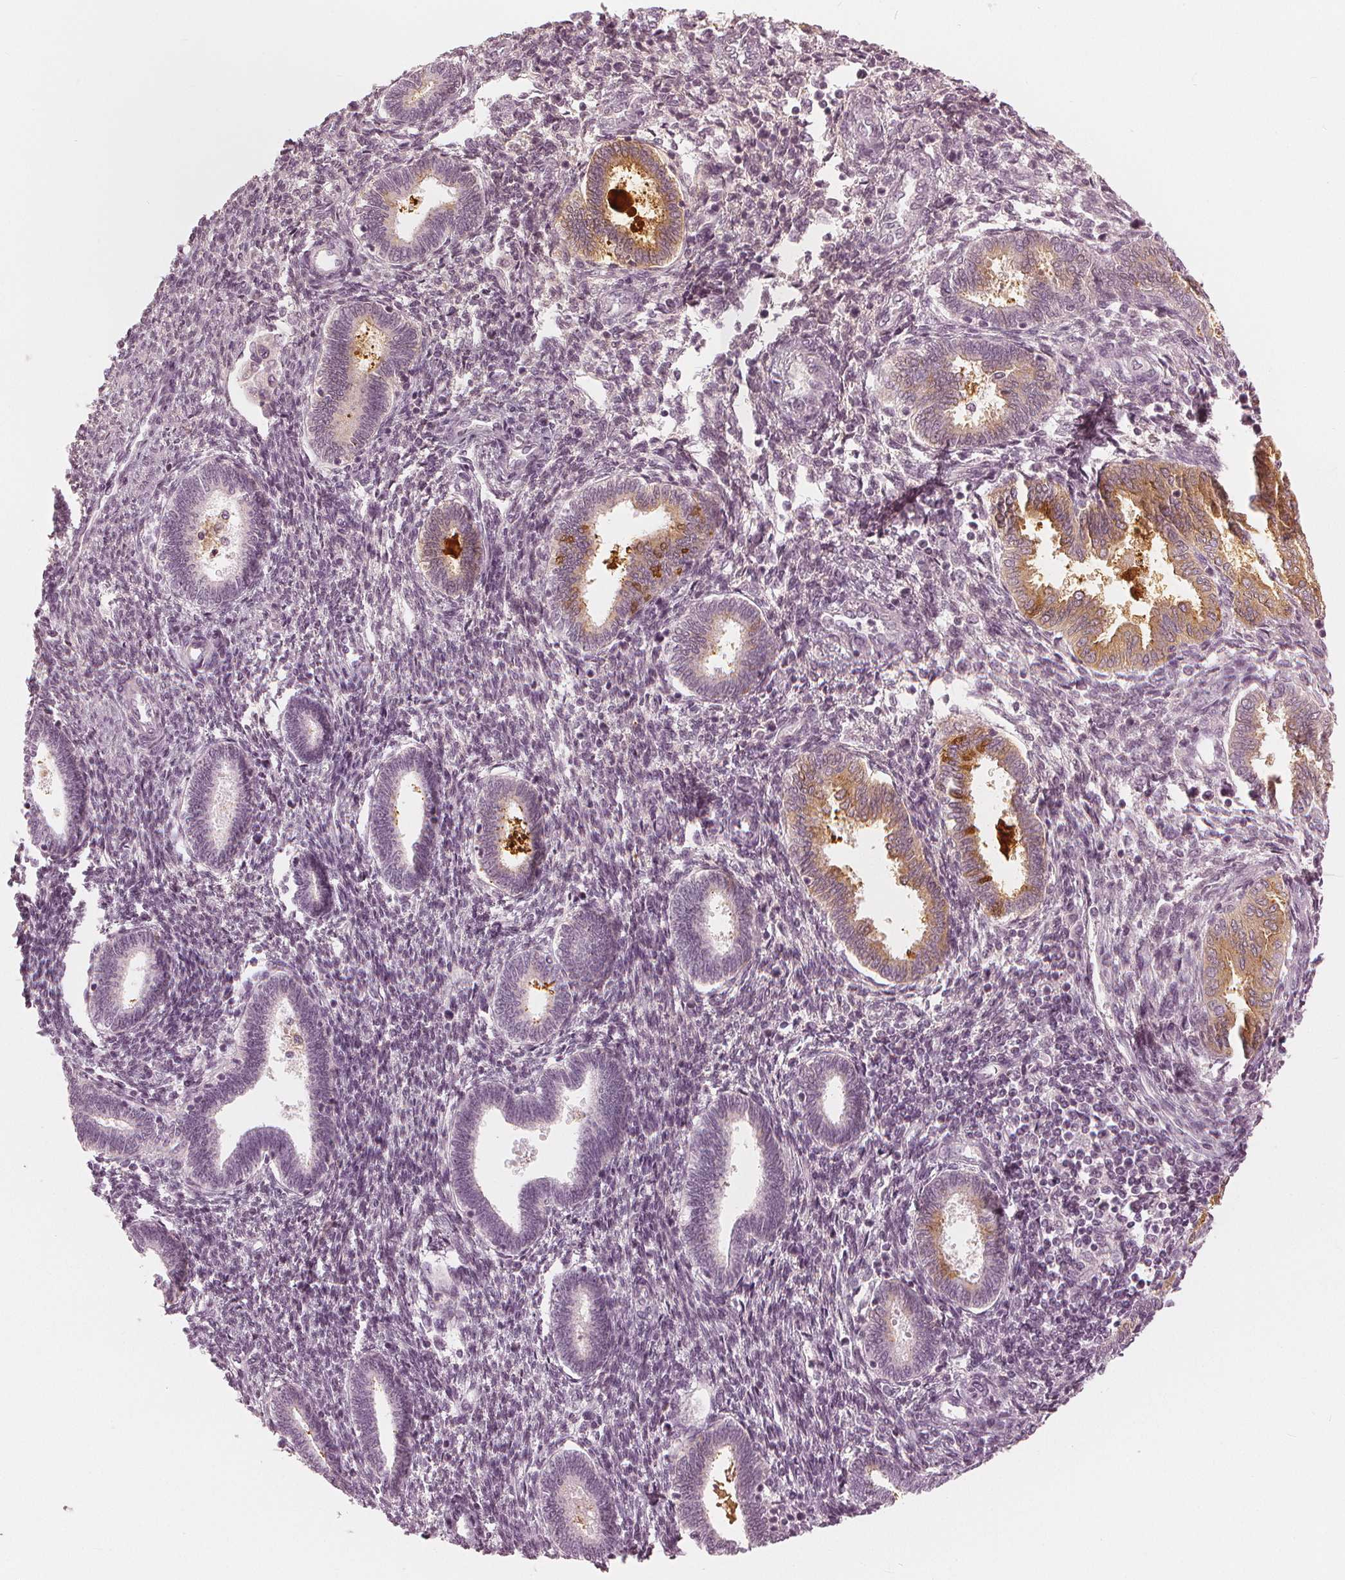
{"staining": {"intensity": "negative", "quantity": "none", "location": "none"}, "tissue": "endometrium", "cell_type": "Cells in endometrial stroma", "image_type": "normal", "snomed": [{"axis": "morphology", "description": "Normal tissue, NOS"}, {"axis": "topography", "description": "Endometrium"}], "caption": "Endometrium stained for a protein using immunohistochemistry displays no staining cells in endometrial stroma.", "gene": "PAEP", "patient": {"sex": "female", "age": 42}}